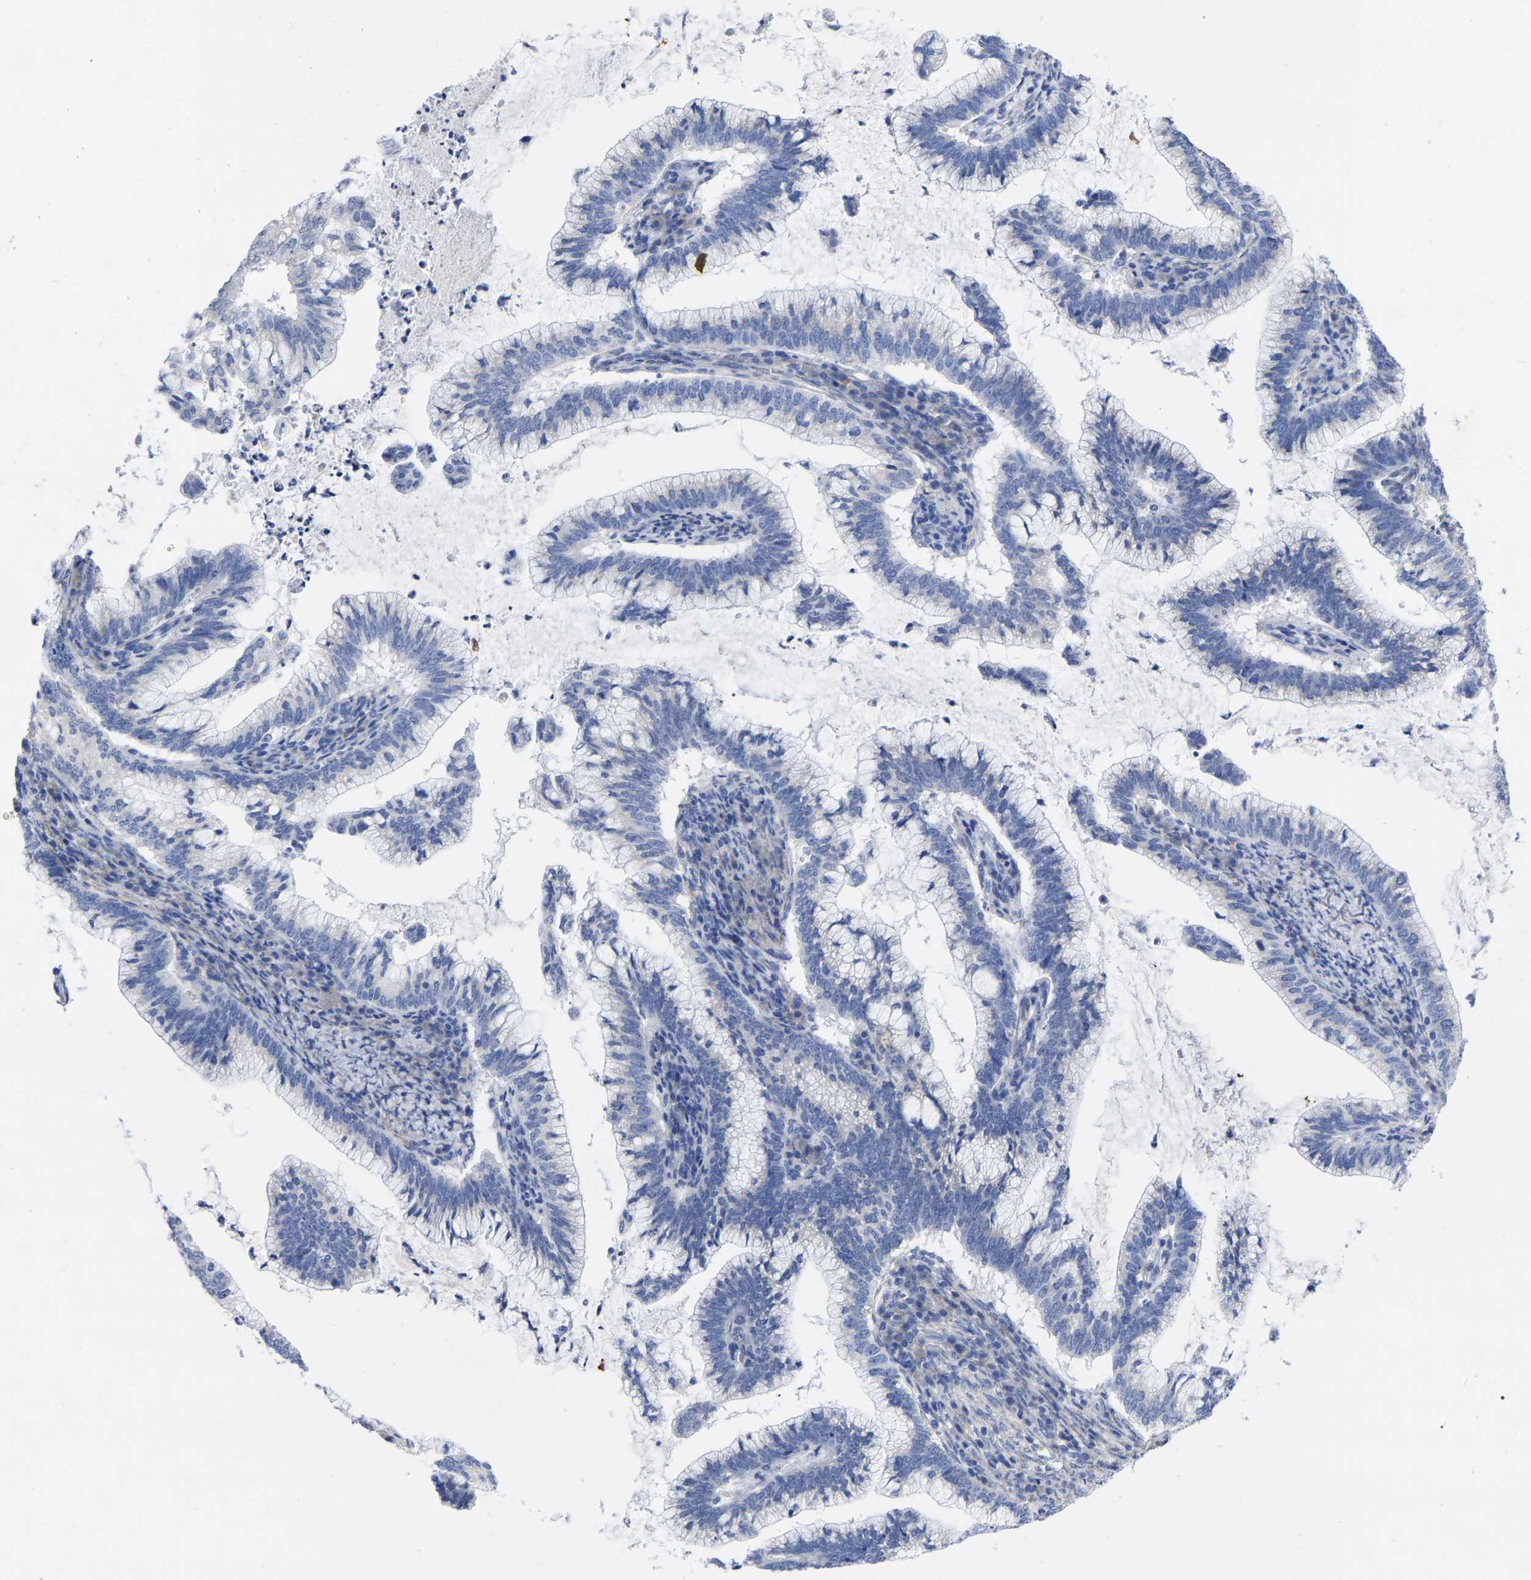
{"staining": {"intensity": "negative", "quantity": "none", "location": "none"}, "tissue": "cervical cancer", "cell_type": "Tumor cells", "image_type": "cancer", "snomed": [{"axis": "morphology", "description": "Adenocarcinoma, NOS"}, {"axis": "topography", "description": "Cervix"}], "caption": "IHC micrograph of cervical adenocarcinoma stained for a protein (brown), which demonstrates no staining in tumor cells.", "gene": "GDF3", "patient": {"sex": "female", "age": 36}}